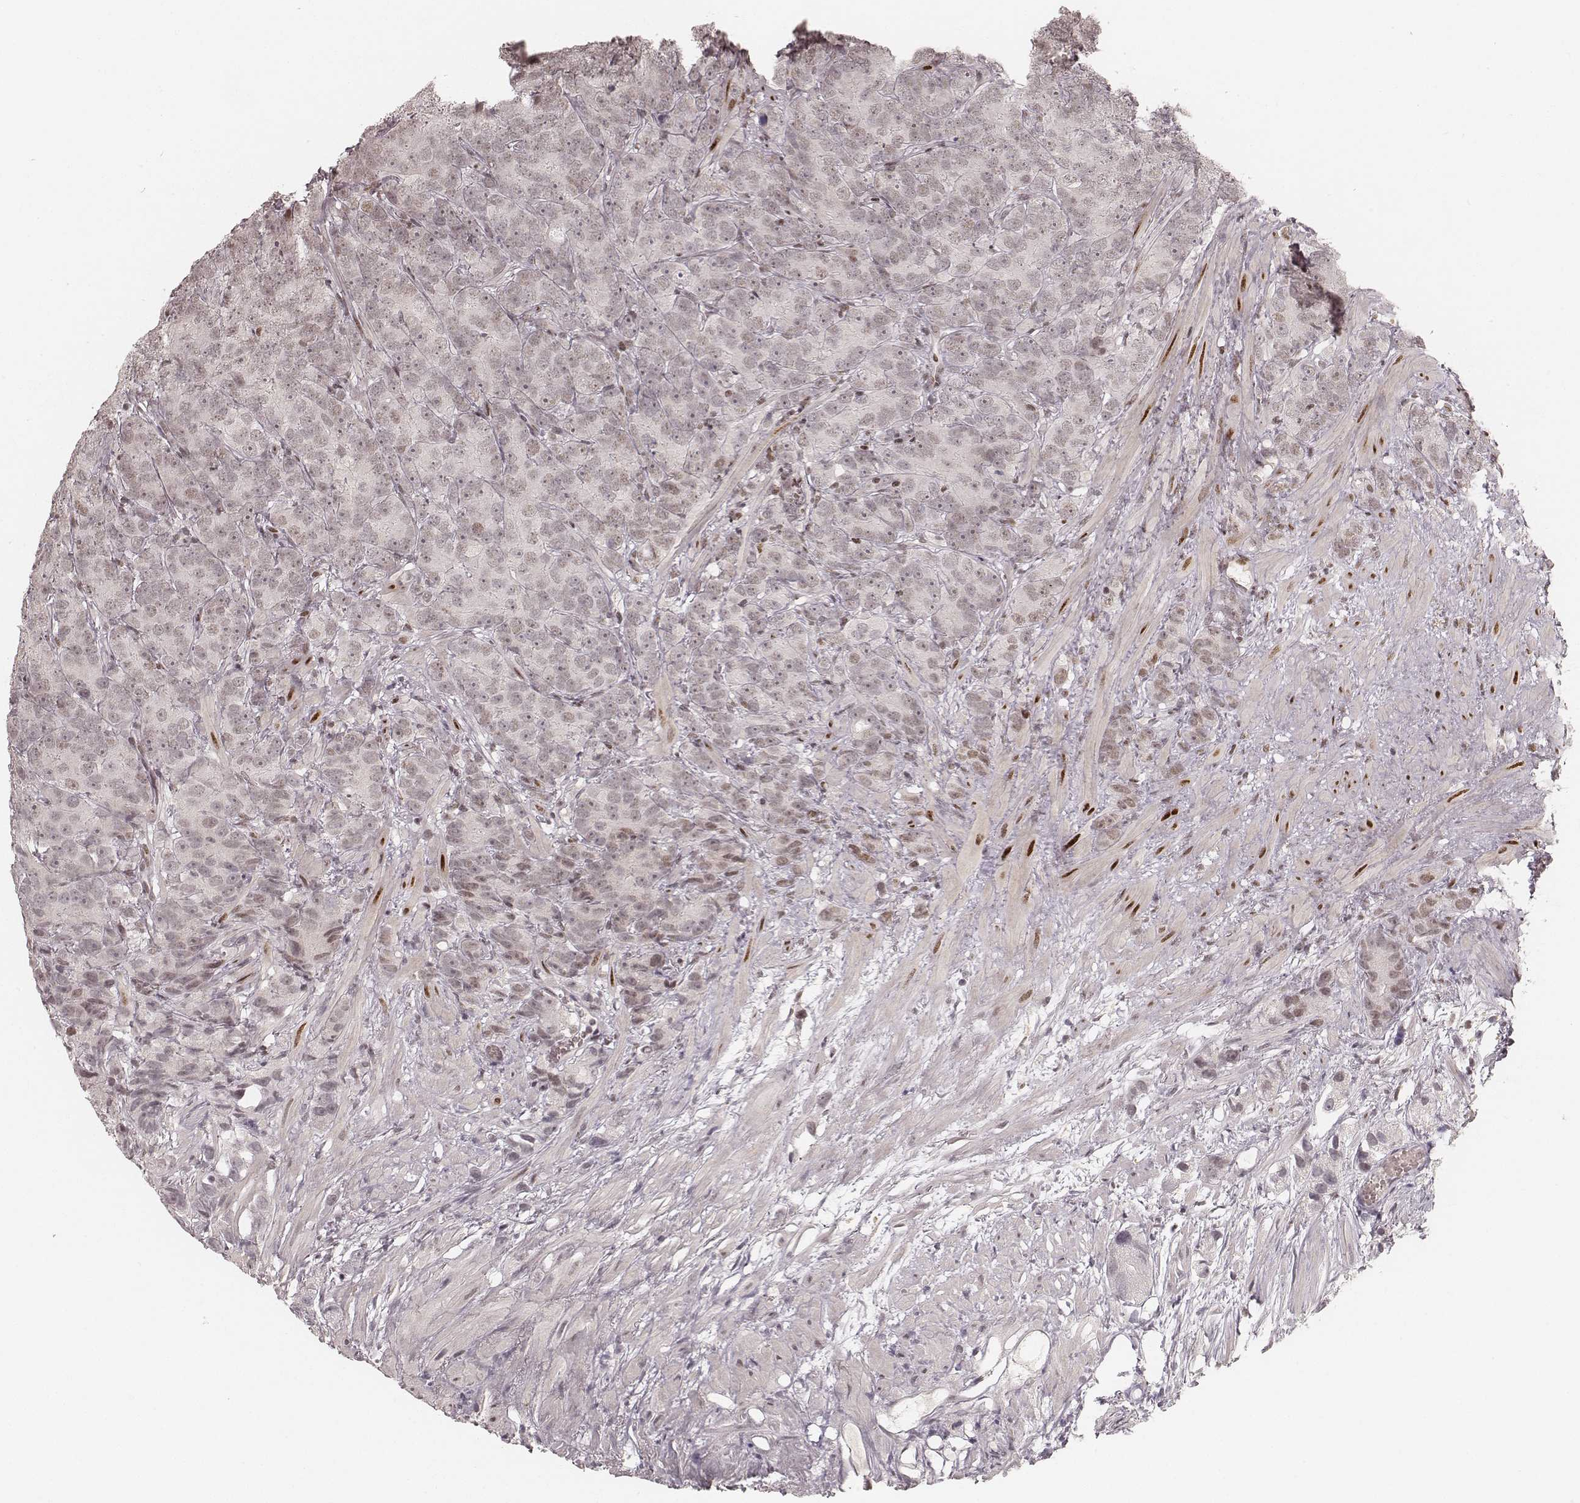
{"staining": {"intensity": "negative", "quantity": "none", "location": "none"}, "tissue": "prostate cancer", "cell_type": "Tumor cells", "image_type": "cancer", "snomed": [{"axis": "morphology", "description": "Adenocarcinoma, High grade"}, {"axis": "topography", "description": "Prostate"}], "caption": "Immunohistochemical staining of adenocarcinoma (high-grade) (prostate) demonstrates no significant positivity in tumor cells.", "gene": "HNRNPC", "patient": {"sex": "male", "age": 90}}